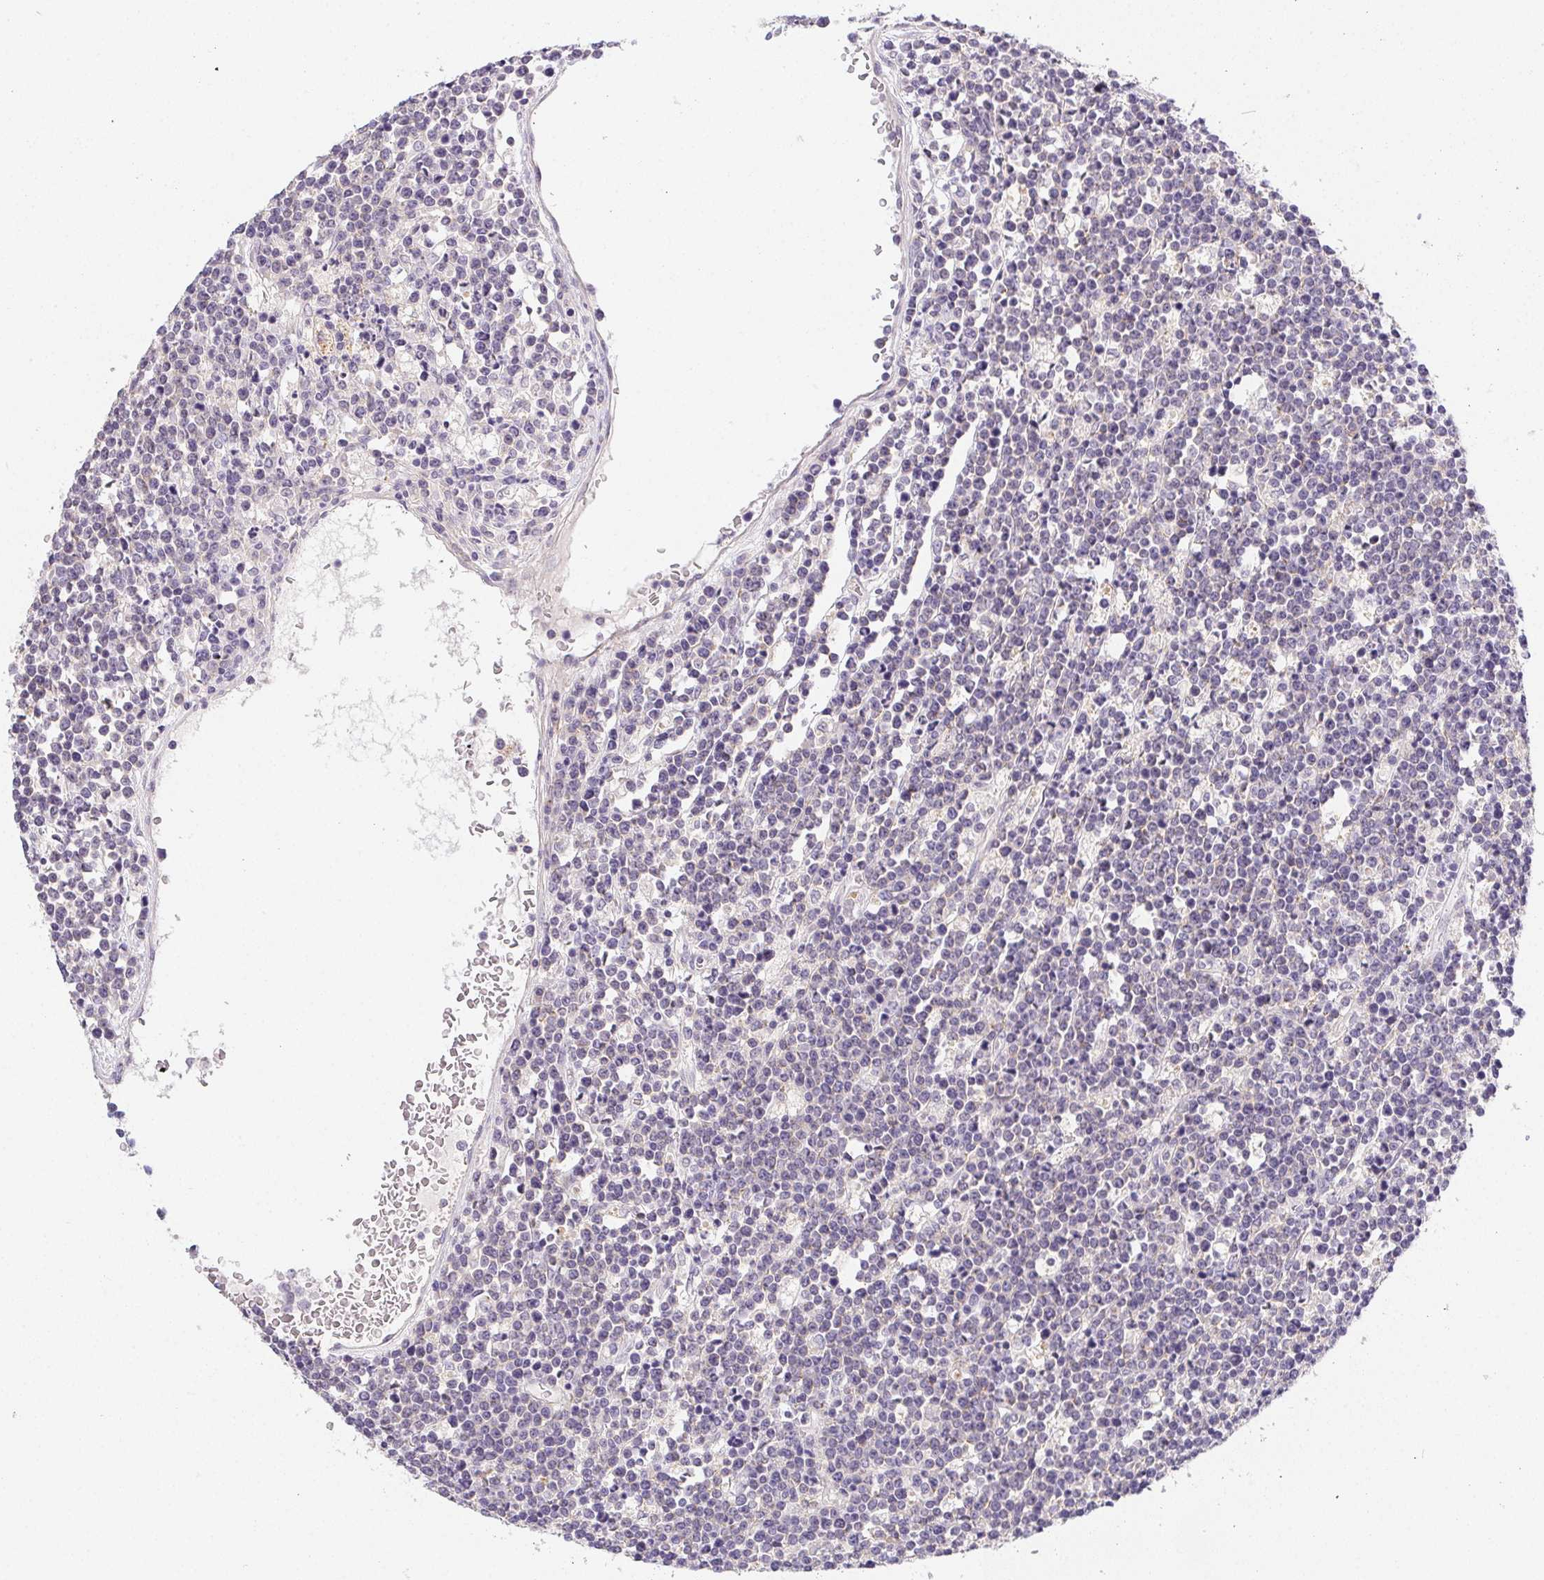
{"staining": {"intensity": "negative", "quantity": "none", "location": "none"}, "tissue": "lymphoma", "cell_type": "Tumor cells", "image_type": "cancer", "snomed": [{"axis": "morphology", "description": "Malignant lymphoma, non-Hodgkin's type, High grade"}, {"axis": "topography", "description": "Ovary"}], "caption": "An immunohistochemistry histopathology image of high-grade malignant lymphoma, non-Hodgkin's type is shown. There is no staining in tumor cells of high-grade malignant lymphoma, non-Hodgkin's type. Brightfield microscopy of IHC stained with DAB (3,3'-diaminobenzidine) (brown) and hematoxylin (blue), captured at high magnification.", "gene": "SLC17A7", "patient": {"sex": "female", "age": 56}}